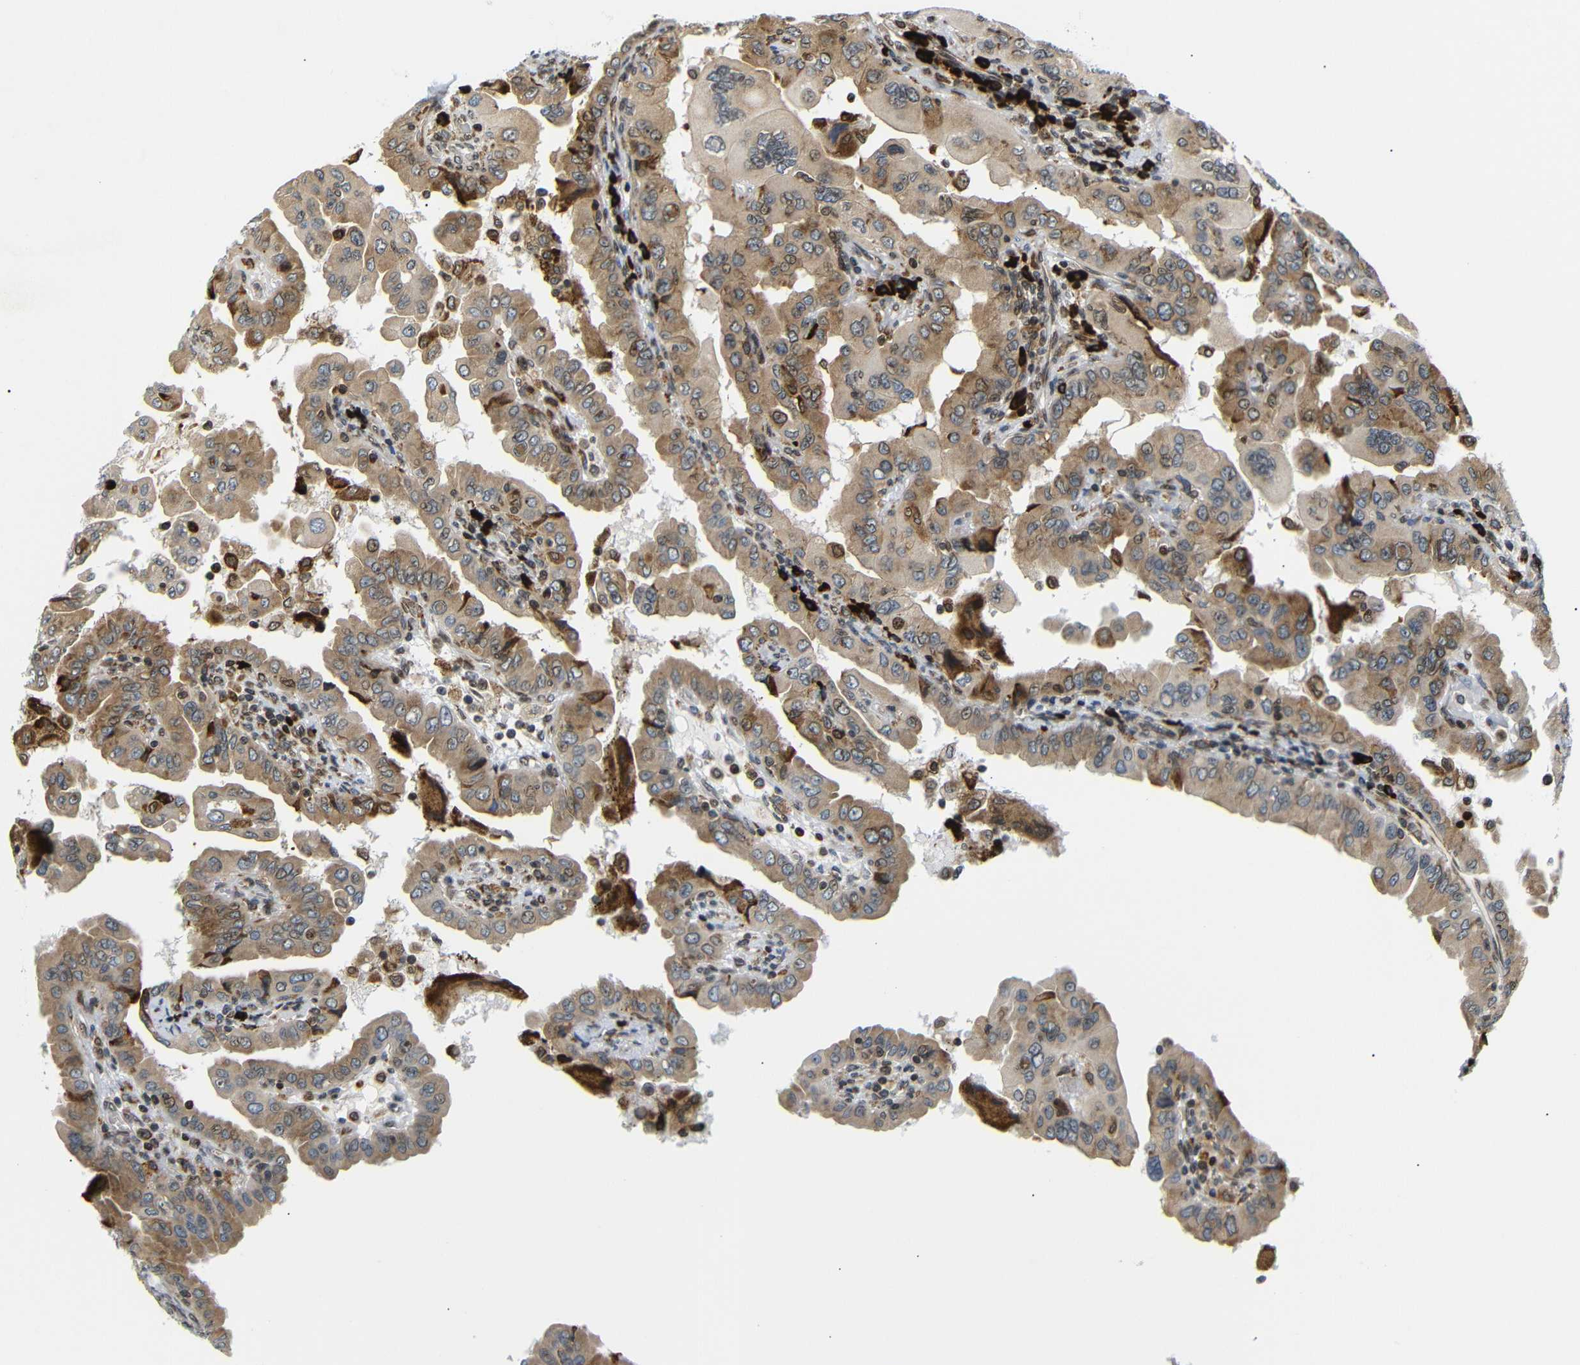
{"staining": {"intensity": "moderate", "quantity": ">75%", "location": "cytoplasmic/membranous"}, "tissue": "thyroid cancer", "cell_type": "Tumor cells", "image_type": "cancer", "snomed": [{"axis": "morphology", "description": "Papillary adenocarcinoma, NOS"}, {"axis": "topography", "description": "Thyroid gland"}], "caption": "This histopathology image demonstrates IHC staining of thyroid papillary adenocarcinoma, with medium moderate cytoplasmic/membranous staining in about >75% of tumor cells.", "gene": "SPCS2", "patient": {"sex": "male", "age": 33}}